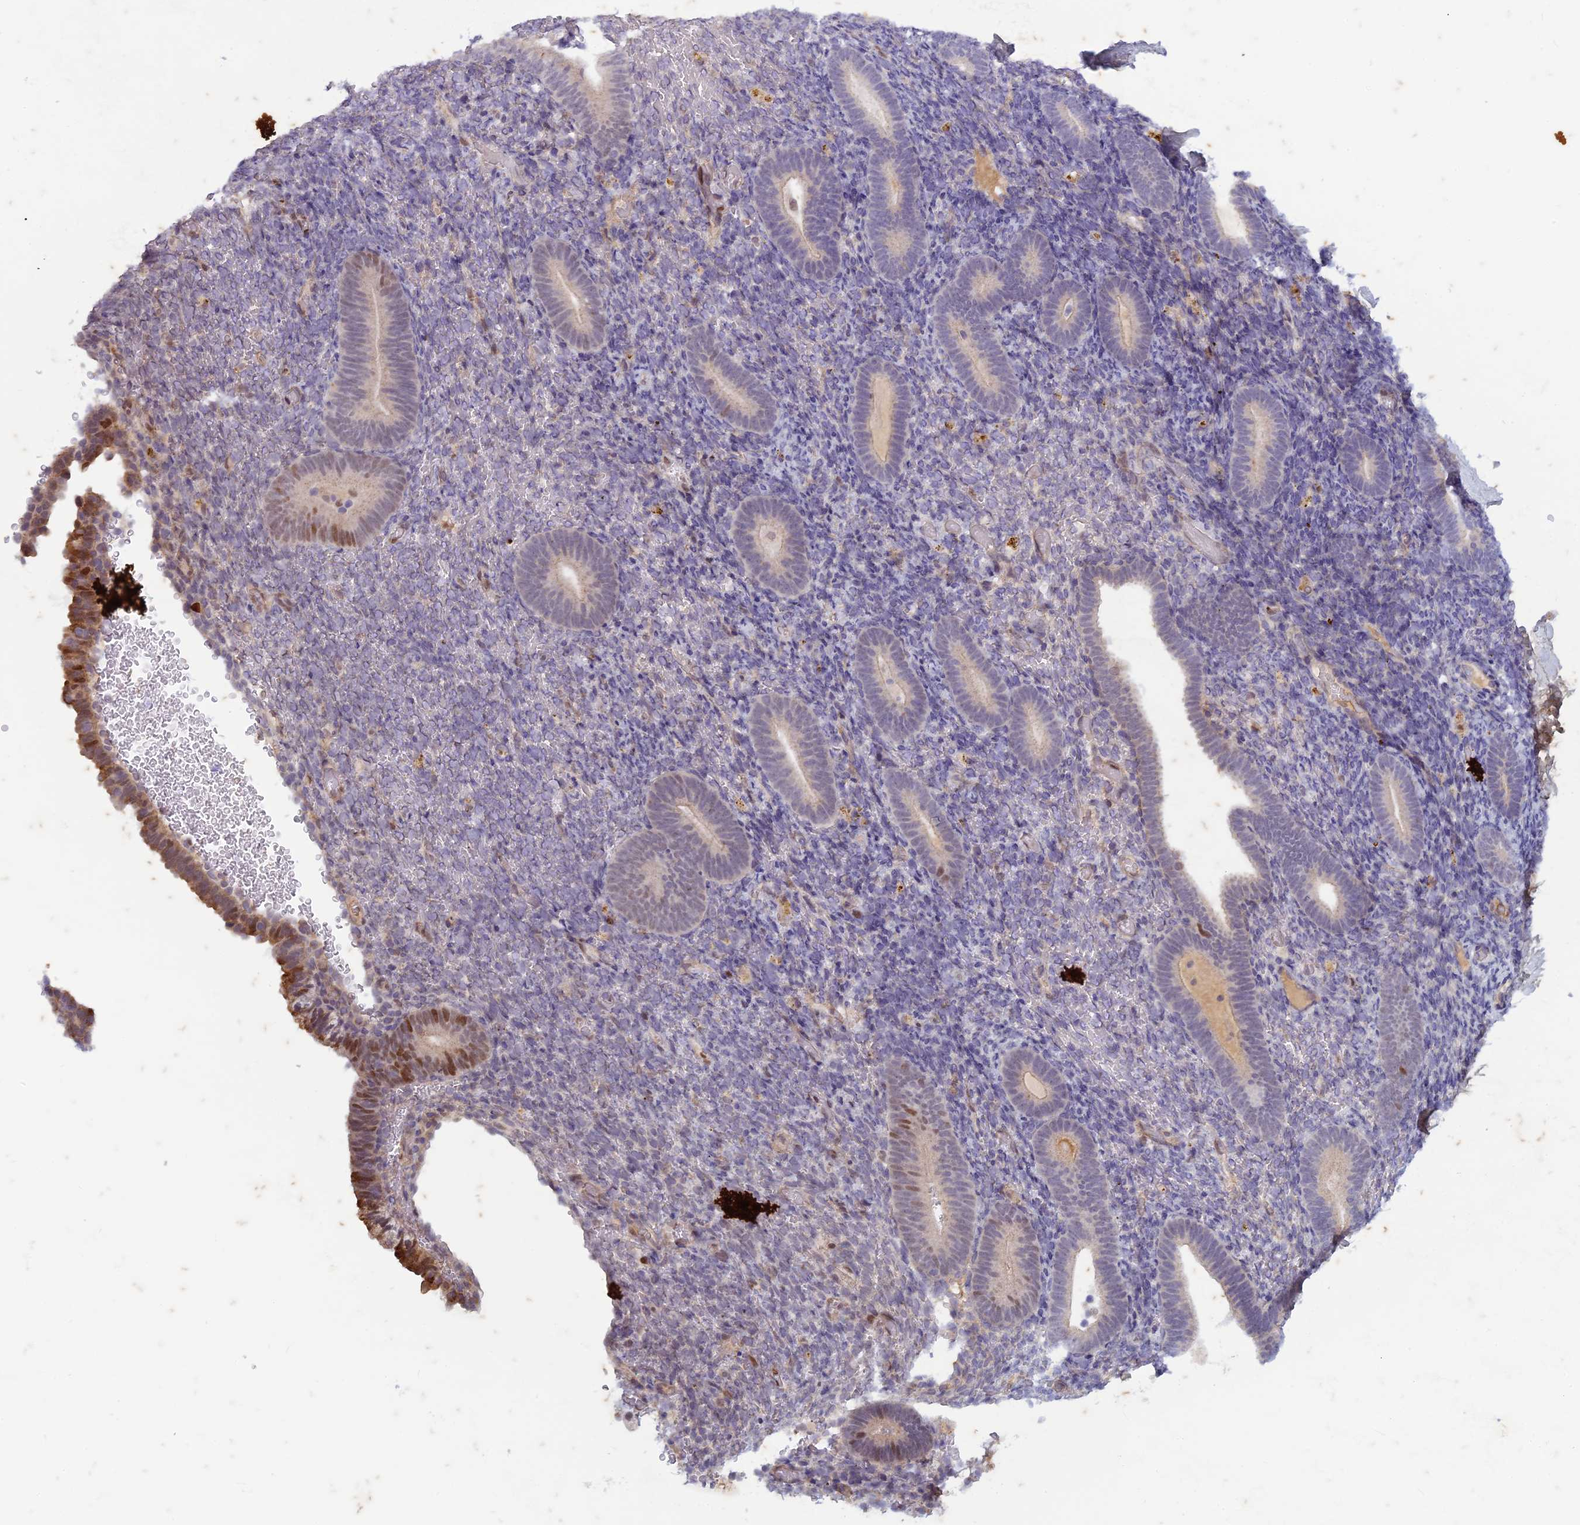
{"staining": {"intensity": "negative", "quantity": "none", "location": "none"}, "tissue": "endometrium", "cell_type": "Cells in endometrial stroma", "image_type": "normal", "snomed": [{"axis": "morphology", "description": "Normal tissue, NOS"}, {"axis": "topography", "description": "Endometrium"}], "caption": "This is a photomicrograph of IHC staining of normal endometrium, which shows no positivity in cells in endometrial stroma. (DAB immunohistochemistry, high magnification).", "gene": "PABPN1L", "patient": {"sex": "female", "age": 51}}